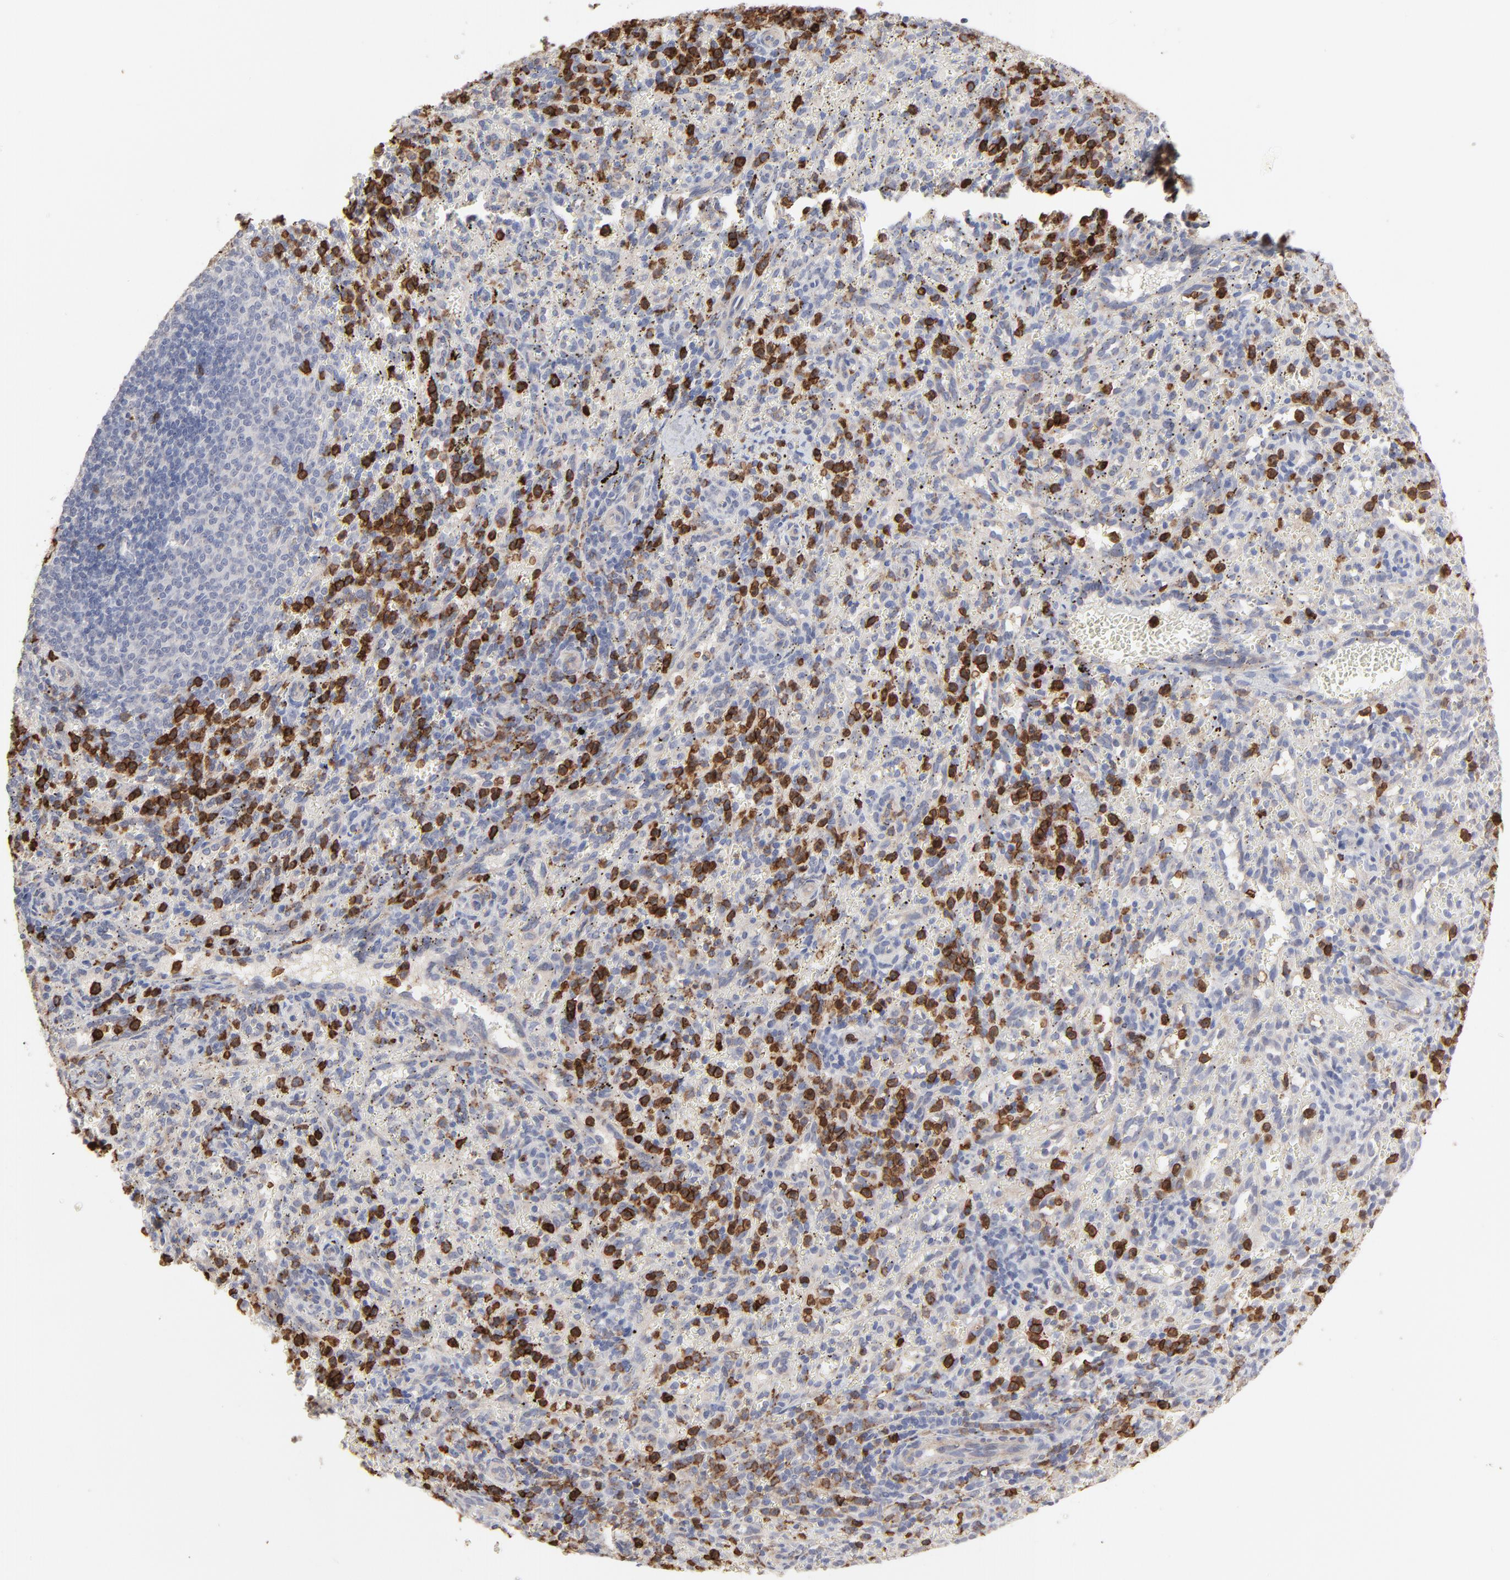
{"staining": {"intensity": "strong", "quantity": "25%-75%", "location": "cytoplasmic/membranous,nuclear"}, "tissue": "spleen", "cell_type": "Cells in red pulp", "image_type": "normal", "snomed": [{"axis": "morphology", "description": "Normal tissue, NOS"}, {"axis": "topography", "description": "Spleen"}], "caption": "Immunohistochemical staining of normal spleen exhibits 25%-75% levels of strong cytoplasmic/membranous,nuclear protein staining in about 25%-75% of cells in red pulp. (brown staining indicates protein expression, while blue staining denotes nuclei).", "gene": "SLC6A14", "patient": {"sex": "female", "age": 10}}